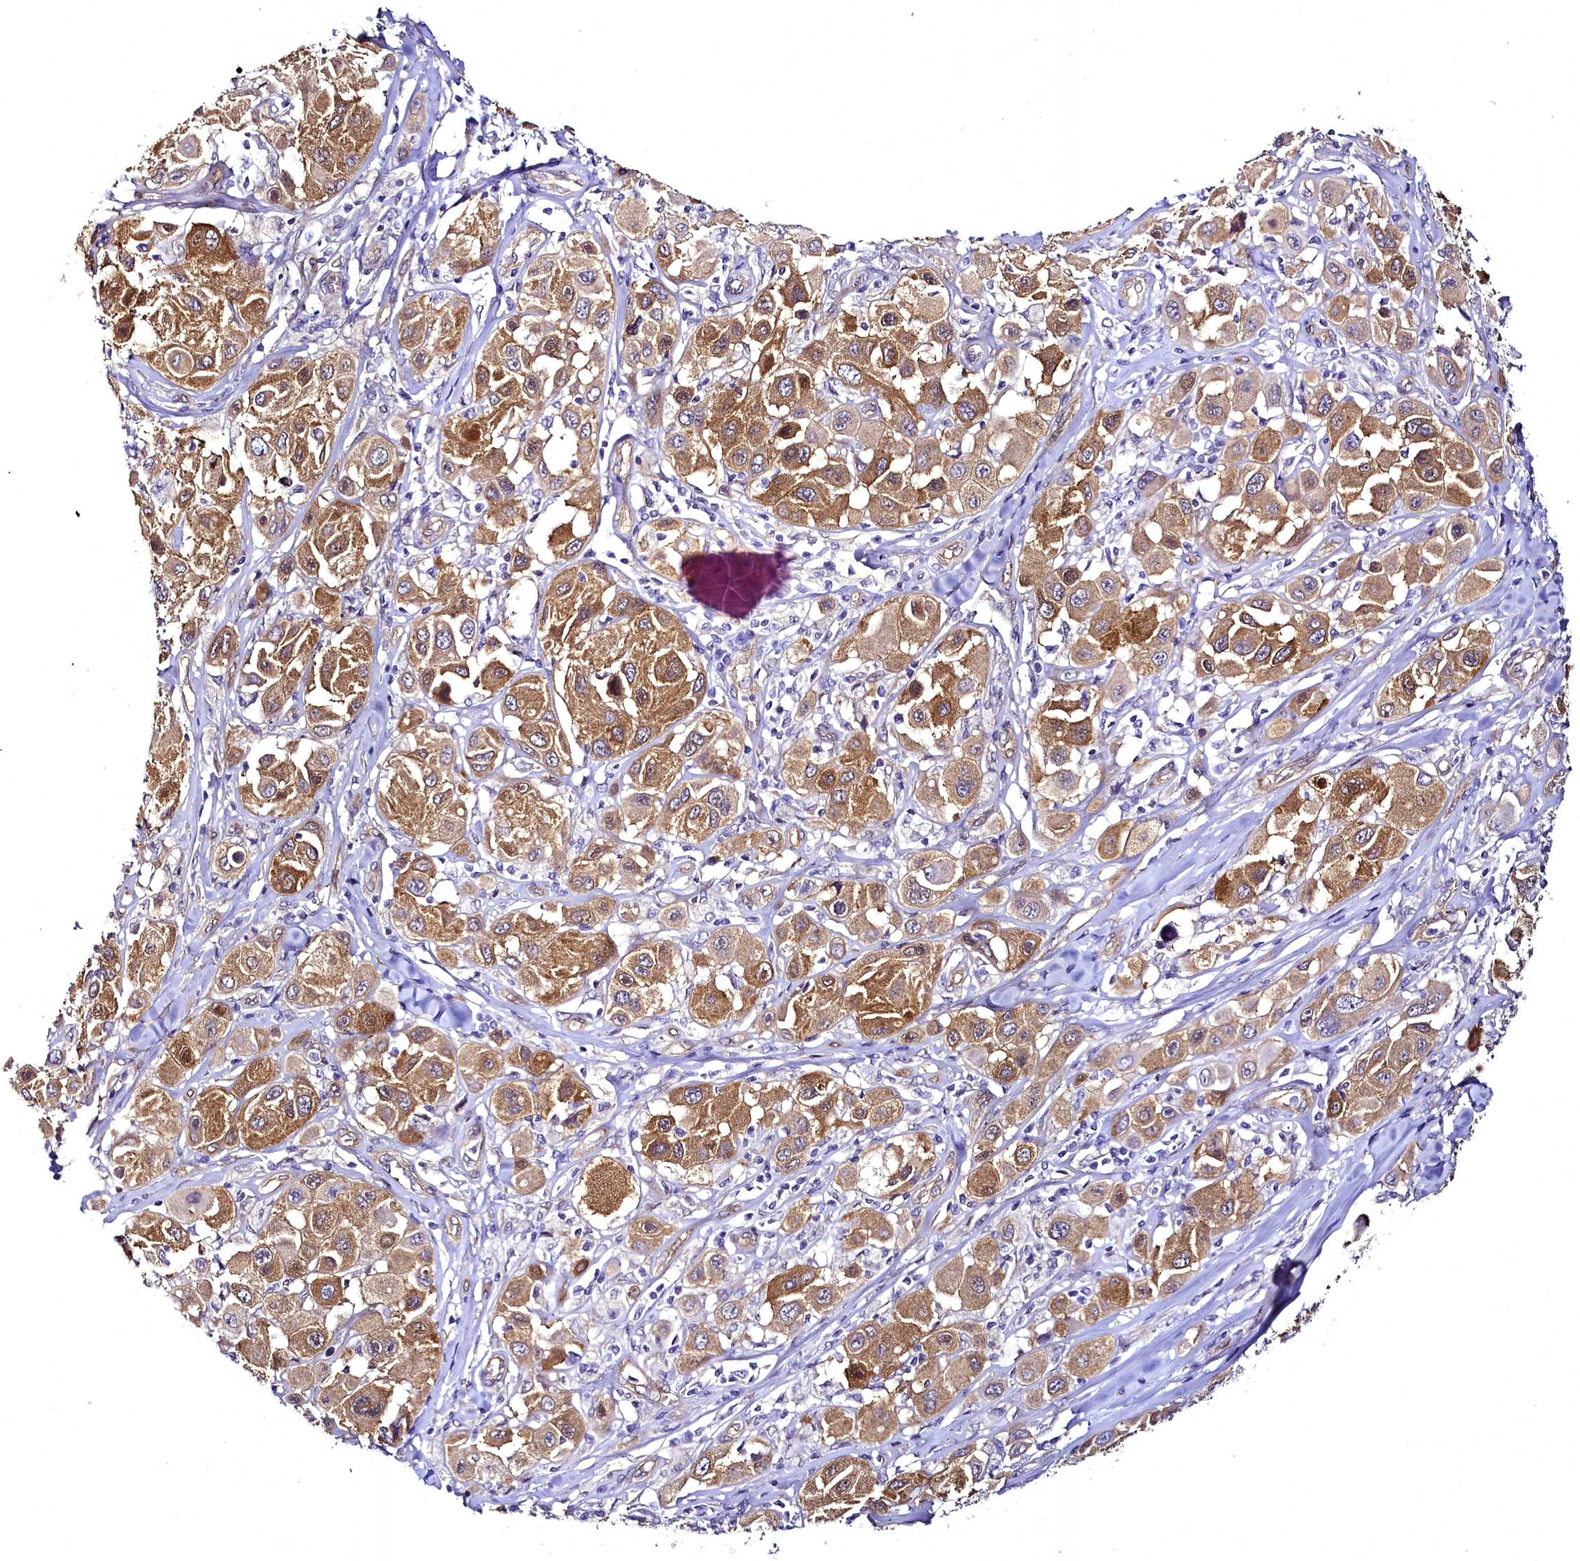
{"staining": {"intensity": "moderate", "quantity": ">75%", "location": "cytoplasmic/membranous"}, "tissue": "melanoma", "cell_type": "Tumor cells", "image_type": "cancer", "snomed": [{"axis": "morphology", "description": "Malignant melanoma, Metastatic site"}, {"axis": "topography", "description": "Skin"}], "caption": "Immunohistochemistry of melanoma reveals medium levels of moderate cytoplasmic/membranous staining in approximately >75% of tumor cells. Nuclei are stained in blue.", "gene": "STXBP1", "patient": {"sex": "male", "age": 41}}